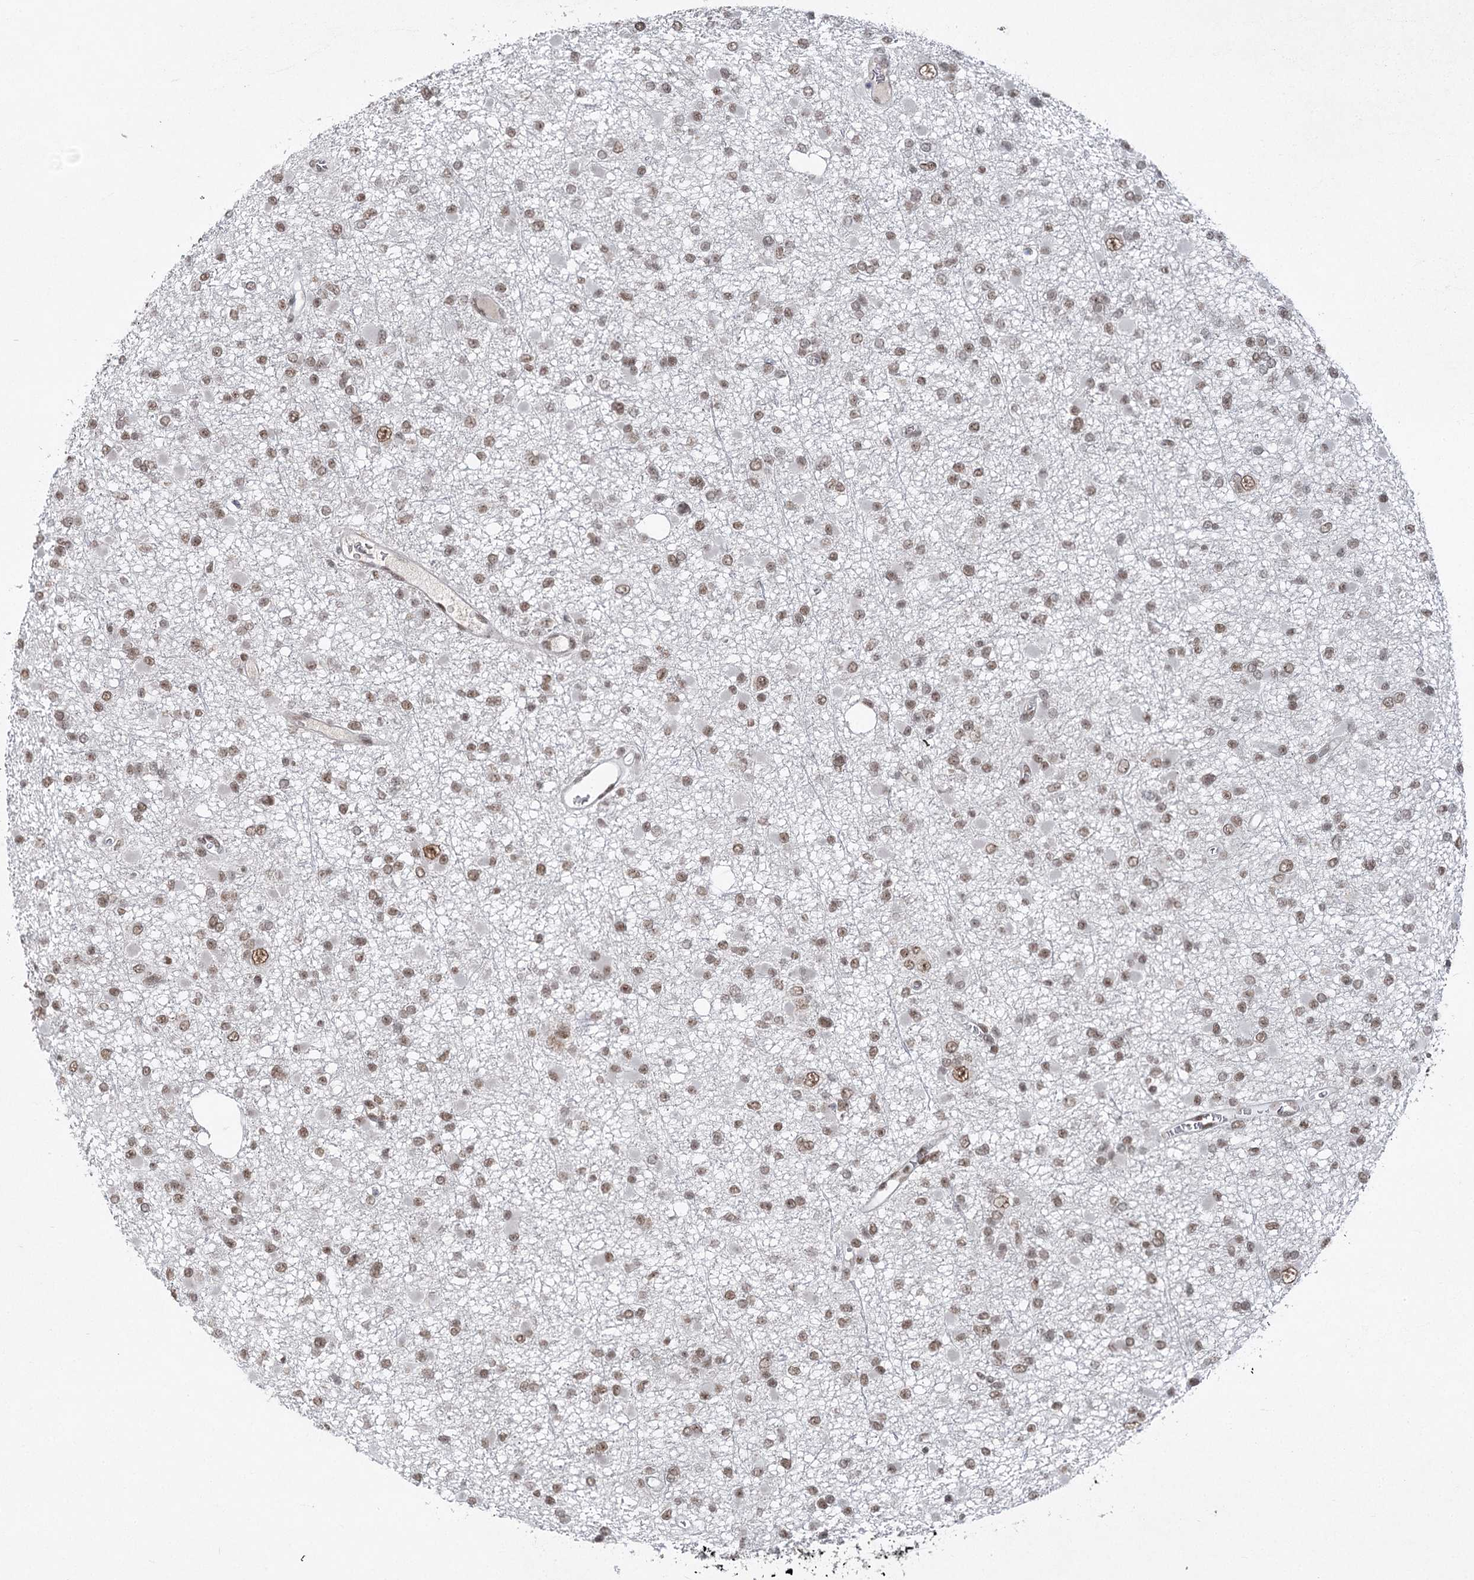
{"staining": {"intensity": "moderate", "quantity": ">75%", "location": "nuclear"}, "tissue": "glioma", "cell_type": "Tumor cells", "image_type": "cancer", "snomed": [{"axis": "morphology", "description": "Glioma, malignant, Low grade"}, {"axis": "topography", "description": "Brain"}], "caption": "Immunohistochemistry (IHC) histopathology image of glioma stained for a protein (brown), which displays medium levels of moderate nuclear positivity in about >75% of tumor cells.", "gene": "CGGBP1", "patient": {"sex": "female", "age": 22}}